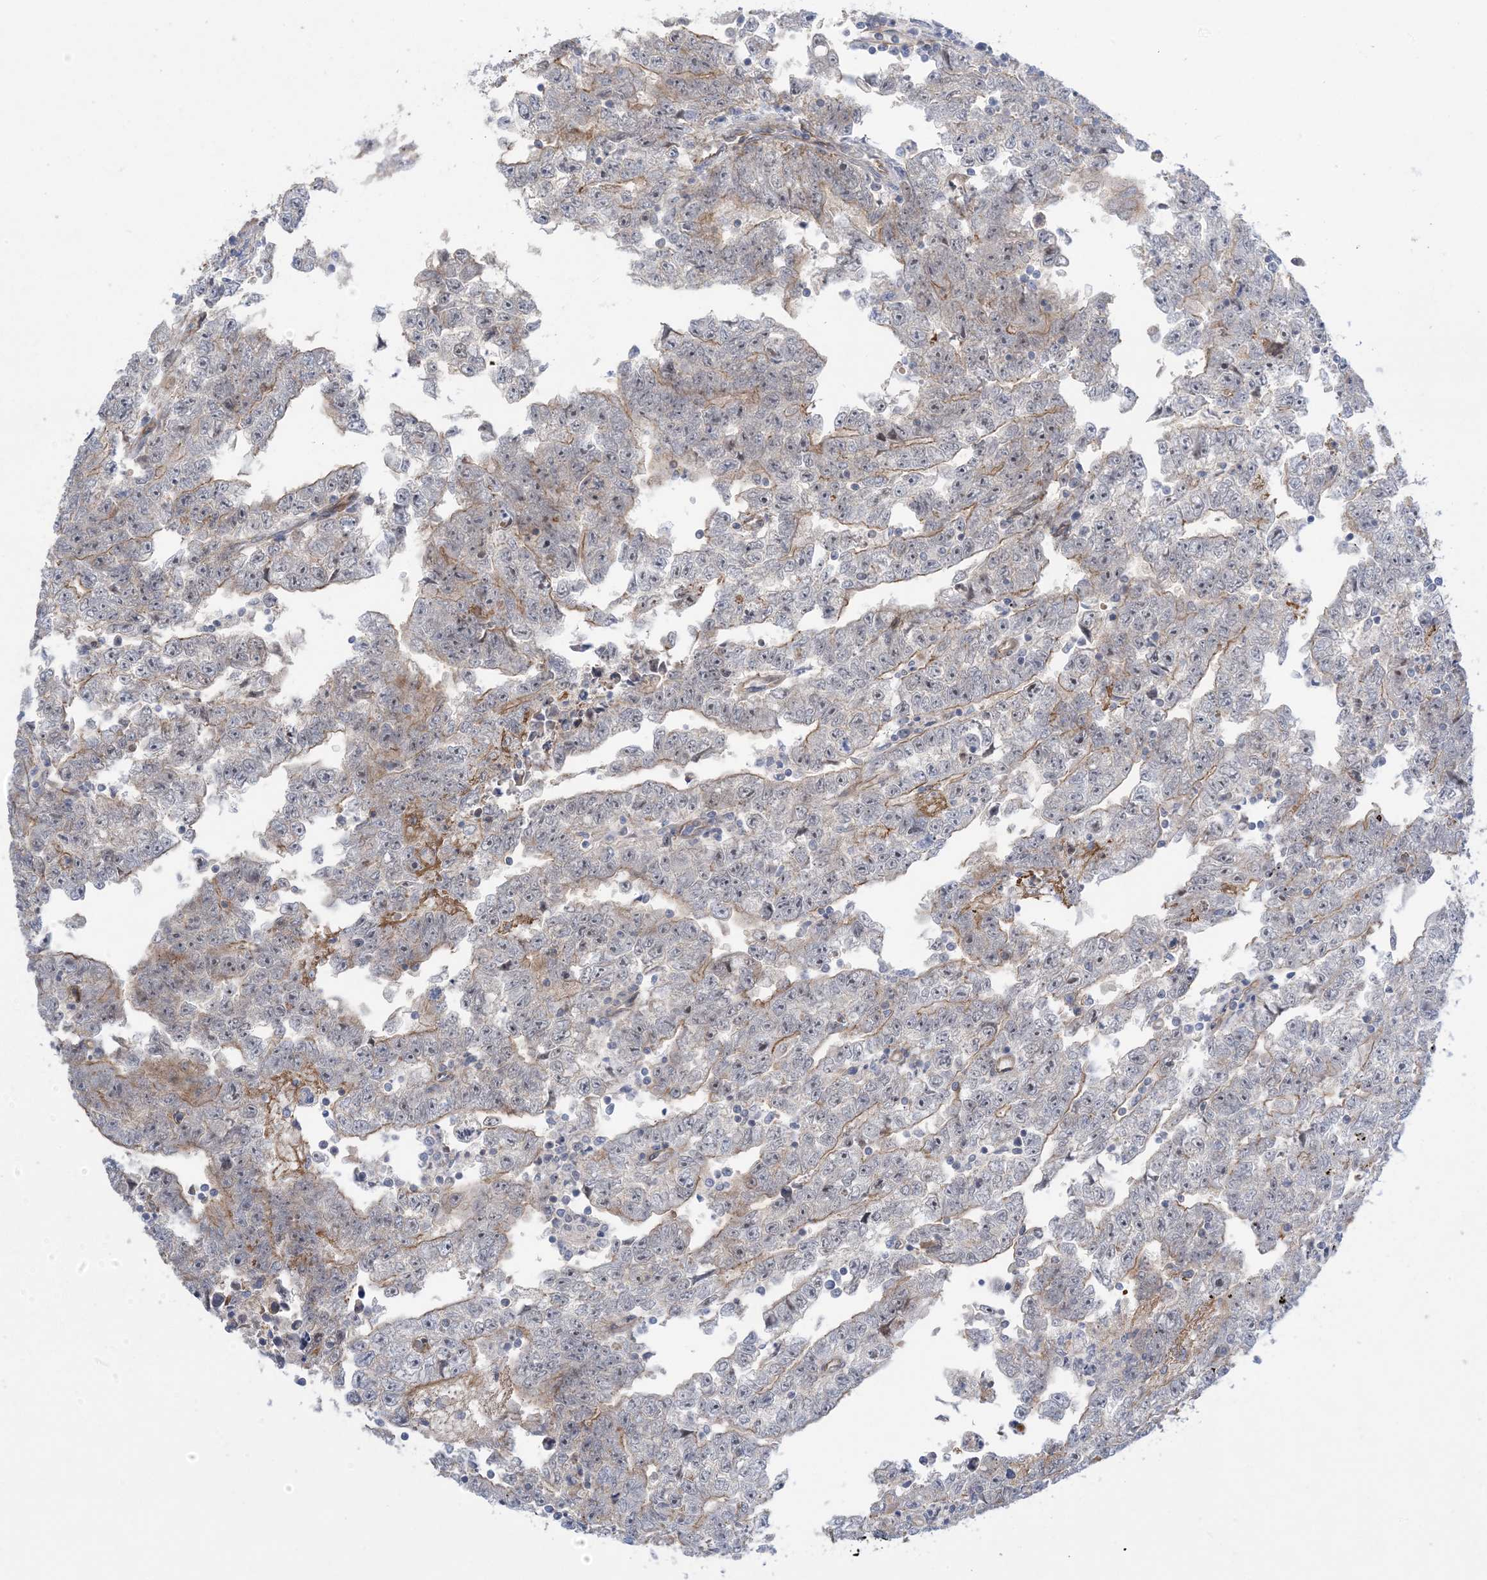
{"staining": {"intensity": "weak", "quantity": "<25%", "location": "cytoplasmic/membranous"}, "tissue": "testis cancer", "cell_type": "Tumor cells", "image_type": "cancer", "snomed": [{"axis": "morphology", "description": "Carcinoma, Embryonal, NOS"}, {"axis": "topography", "description": "Testis"}], "caption": "A histopathology image of human testis cancer (embryonal carcinoma) is negative for staining in tumor cells.", "gene": "AOC1", "patient": {"sex": "male", "age": 25}}